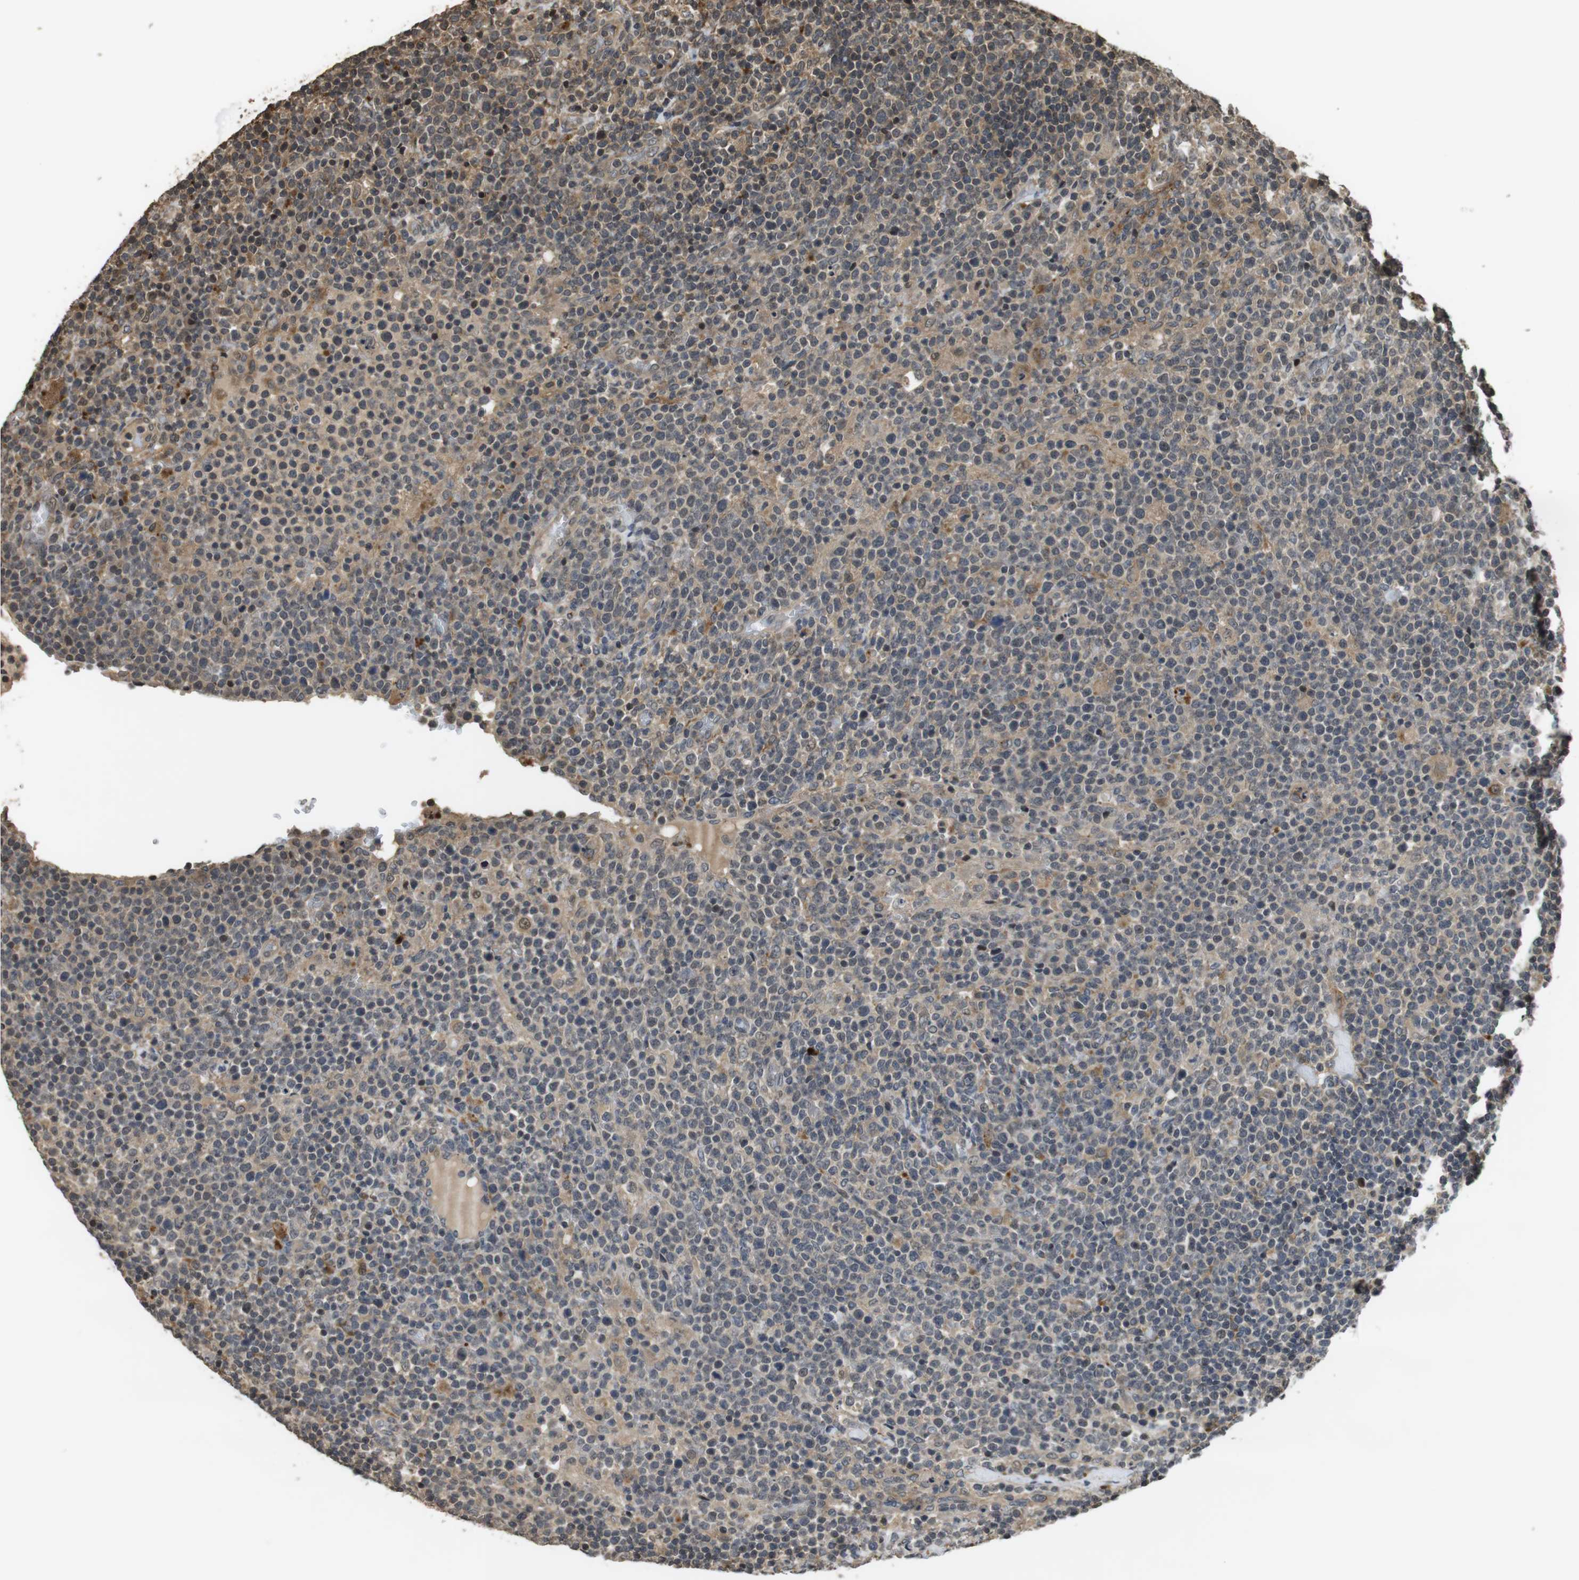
{"staining": {"intensity": "weak", "quantity": "<25%", "location": "cytoplasmic/membranous"}, "tissue": "lymphoma", "cell_type": "Tumor cells", "image_type": "cancer", "snomed": [{"axis": "morphology", "description": "Malignant lymphoma, non-Hodgkin's type, High grade"}, {"axis": "topography", "description": "Lymph node"}], "caption": "High power microscopy image of an immunohistochemistry image of lymphoma, revealing no significant positivity in tumor cells.", "gene": "FZD10", "patient": {"sex": "male", "age": 61}}